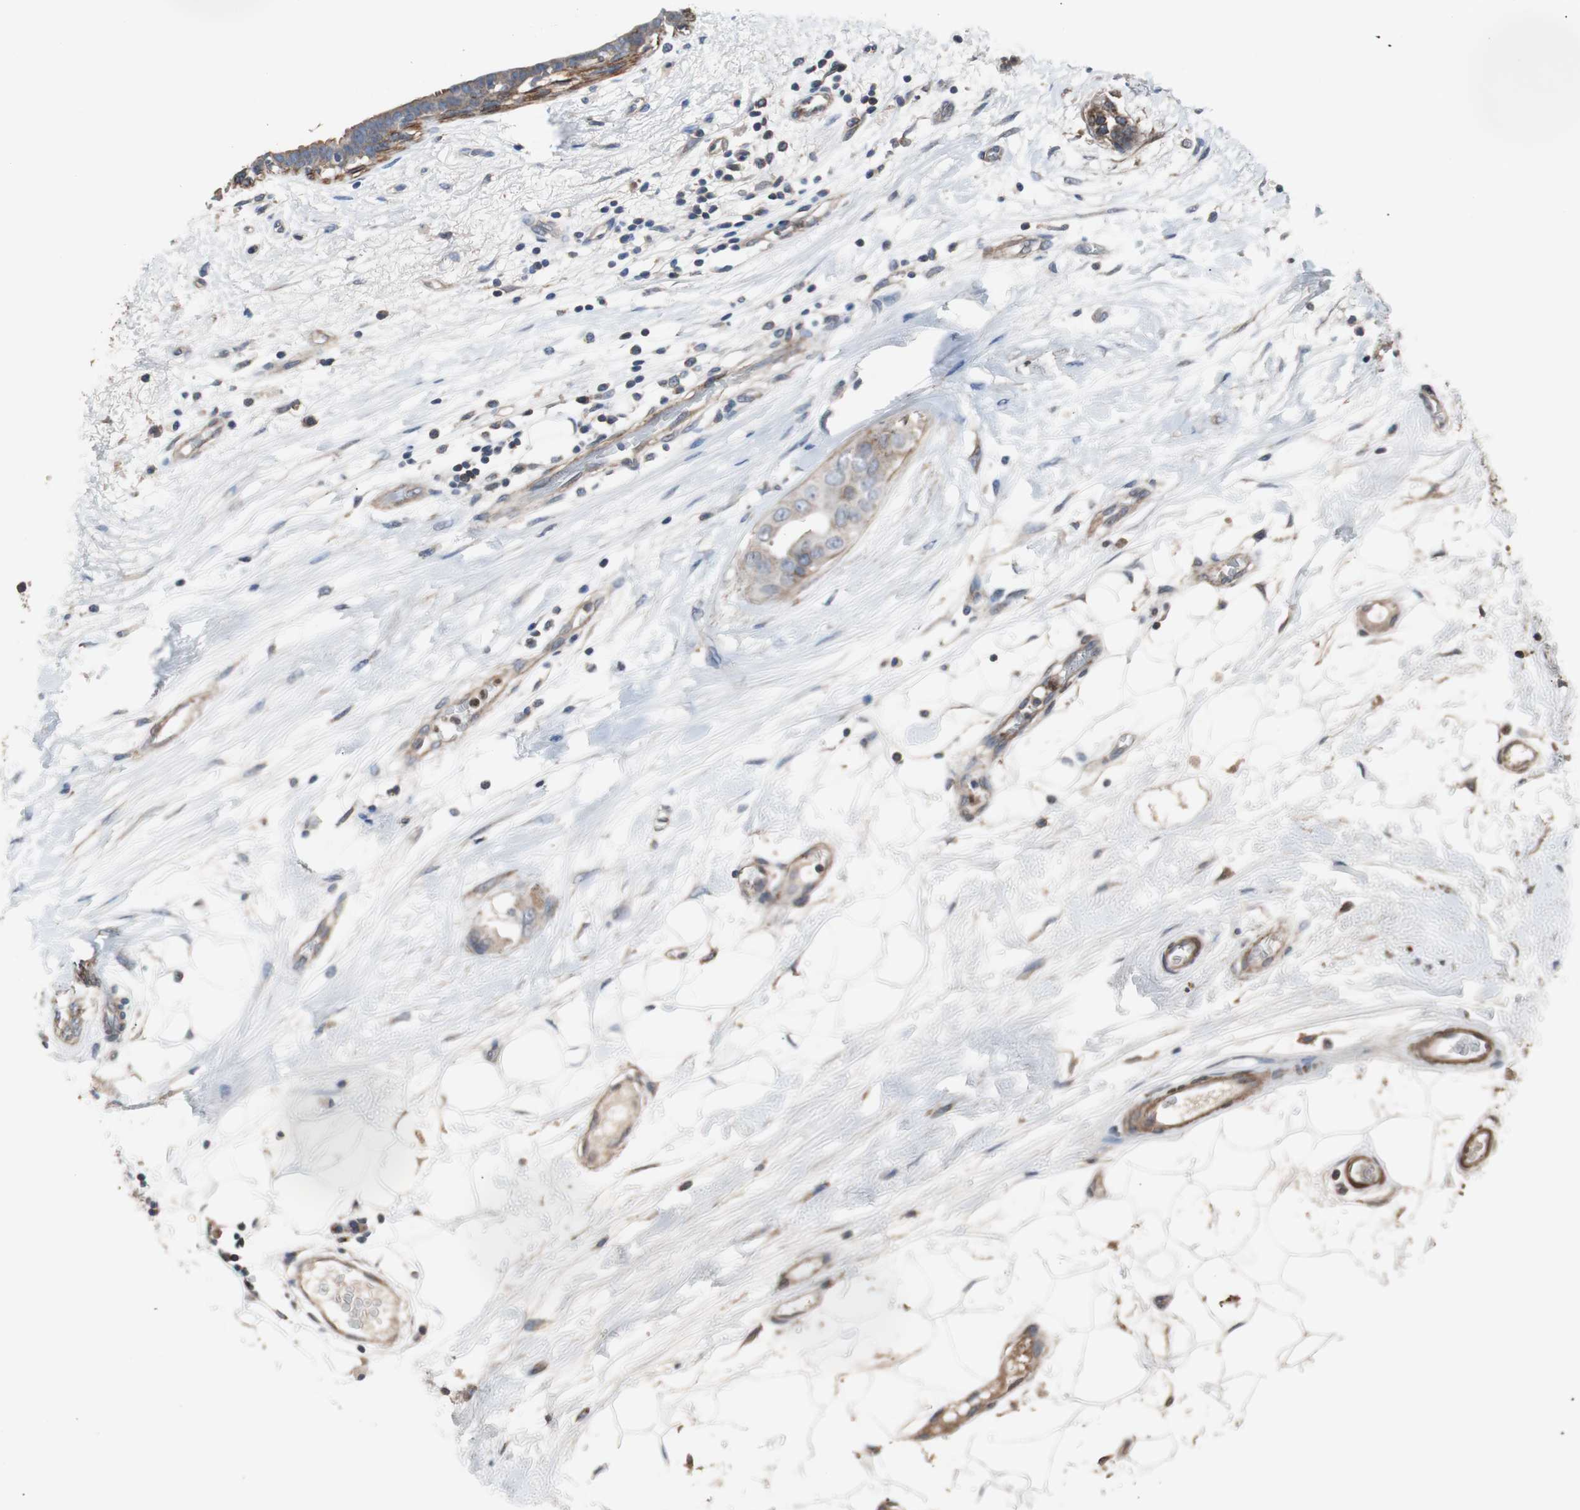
{"staining": {"intensity": "strong", "quantity": ">75%", "location": "cytoplasmic/membranous"}, "tissue": "breast cancer", "cell_type": "Tumor cells", "image_type": "cancer", "snomed": [{"axis": "morphology", "description": "Duct carcinoma"}, {"axis": "topography", "description": "Breast"}], "caption": "DAB (3,3'-diaminobenzidine) immunohistochemical staining of breast infiltrating ductal carcinoma exhibits strong cytoplasmic/membranous protein staining in approximately >75% of tumor cells.", "gene": "PITRM1", "patient": {"sex": "female", "age": 40}}